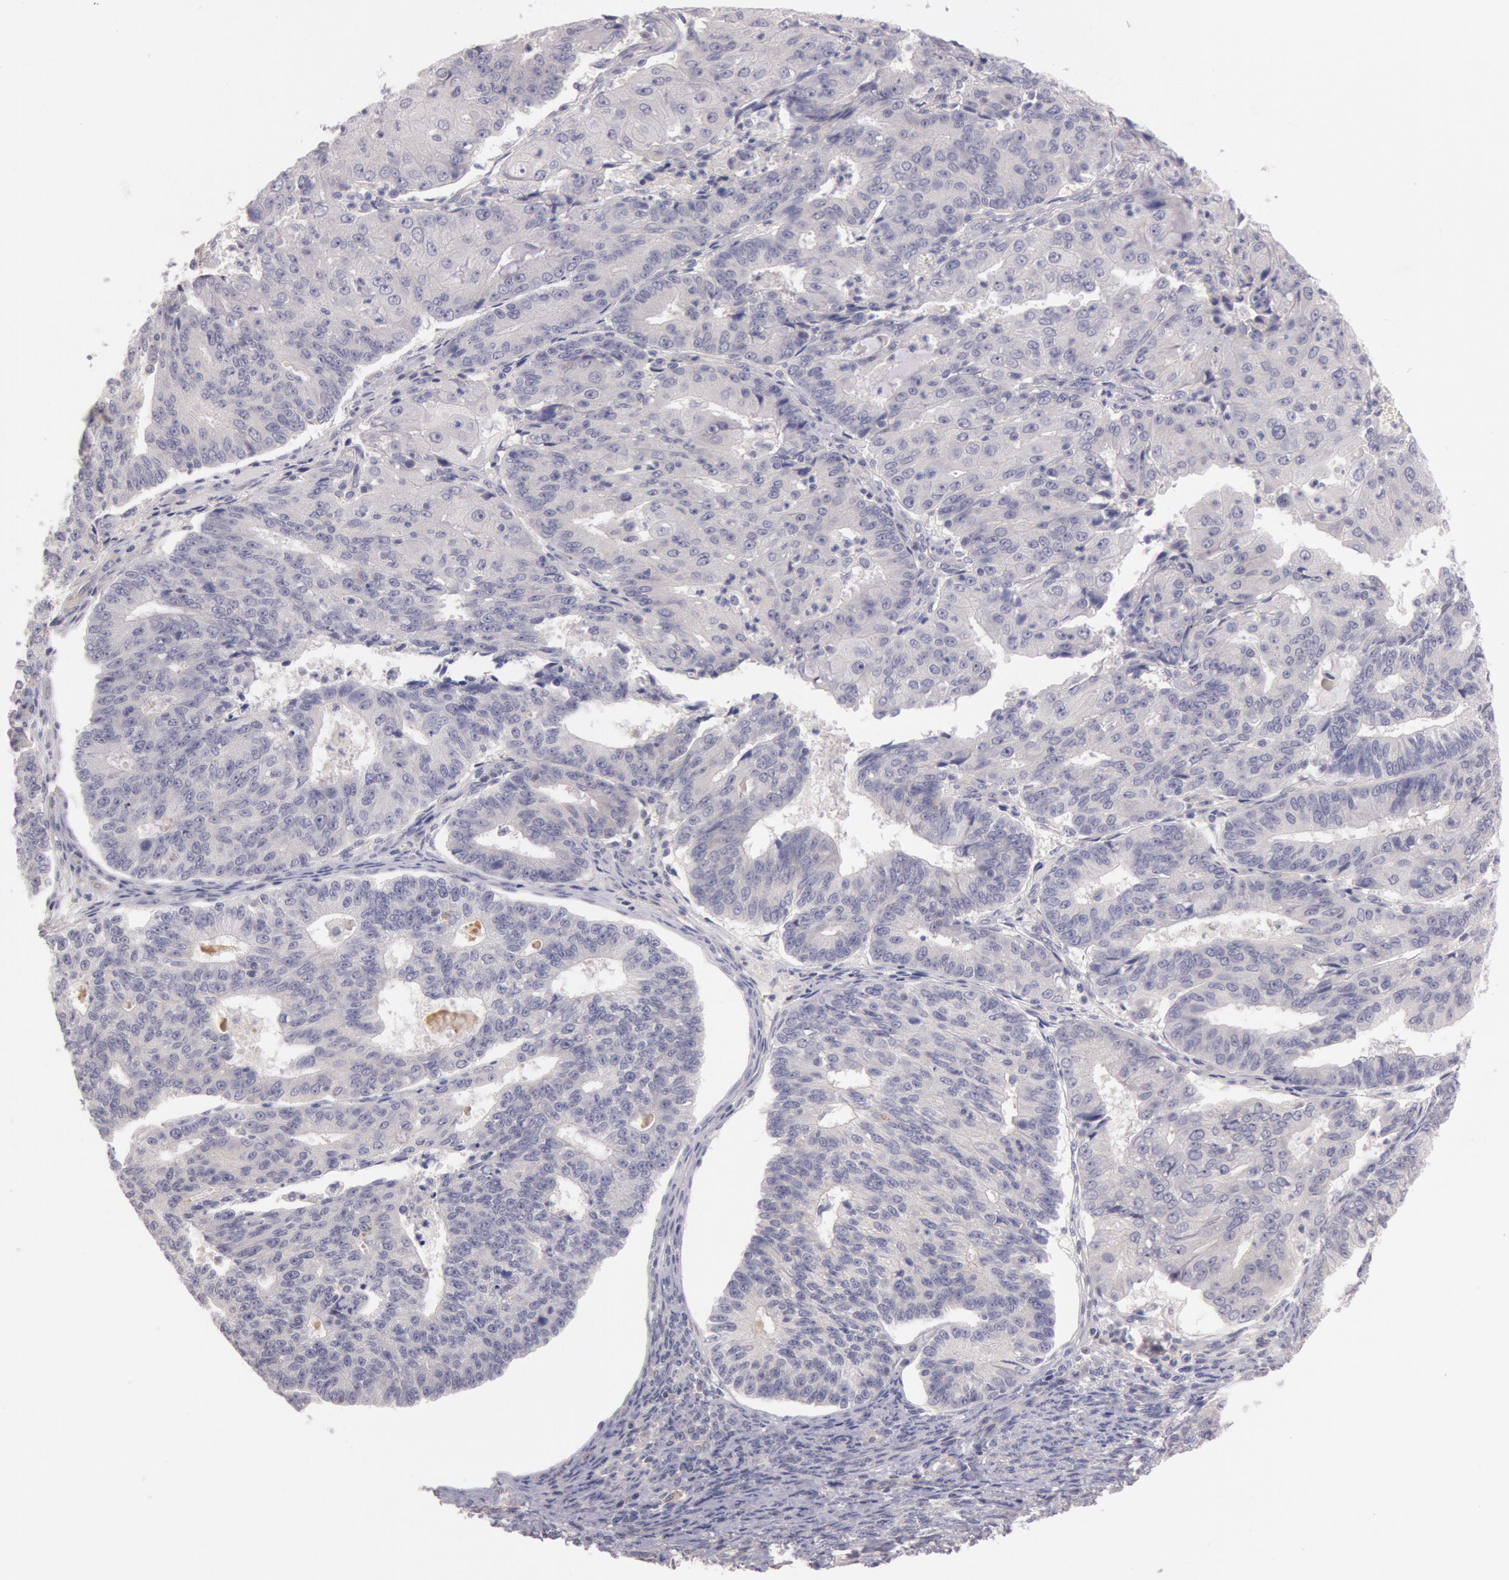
{"staining": {"intensity": "negative", "quantity": "none", "location": "none"}, "tissue": "endometrial cancer", "cell_type": "Tumor cells", "image_type": "cancer", "snomed": [{"axis": "morphology", "description": "Adenocarcinoma, NOS"}, {"axis": "topography", "description": "Endometrium"}], "caption": "This micrograph is of endometrial adenocarcinoma stained with IHC to label a protein in brown with the nuclei are counter-stained blue. There is no positivity in tumor cells.", "gene": "TRIB2", "patient": {"sex": "female", "age": 56}}